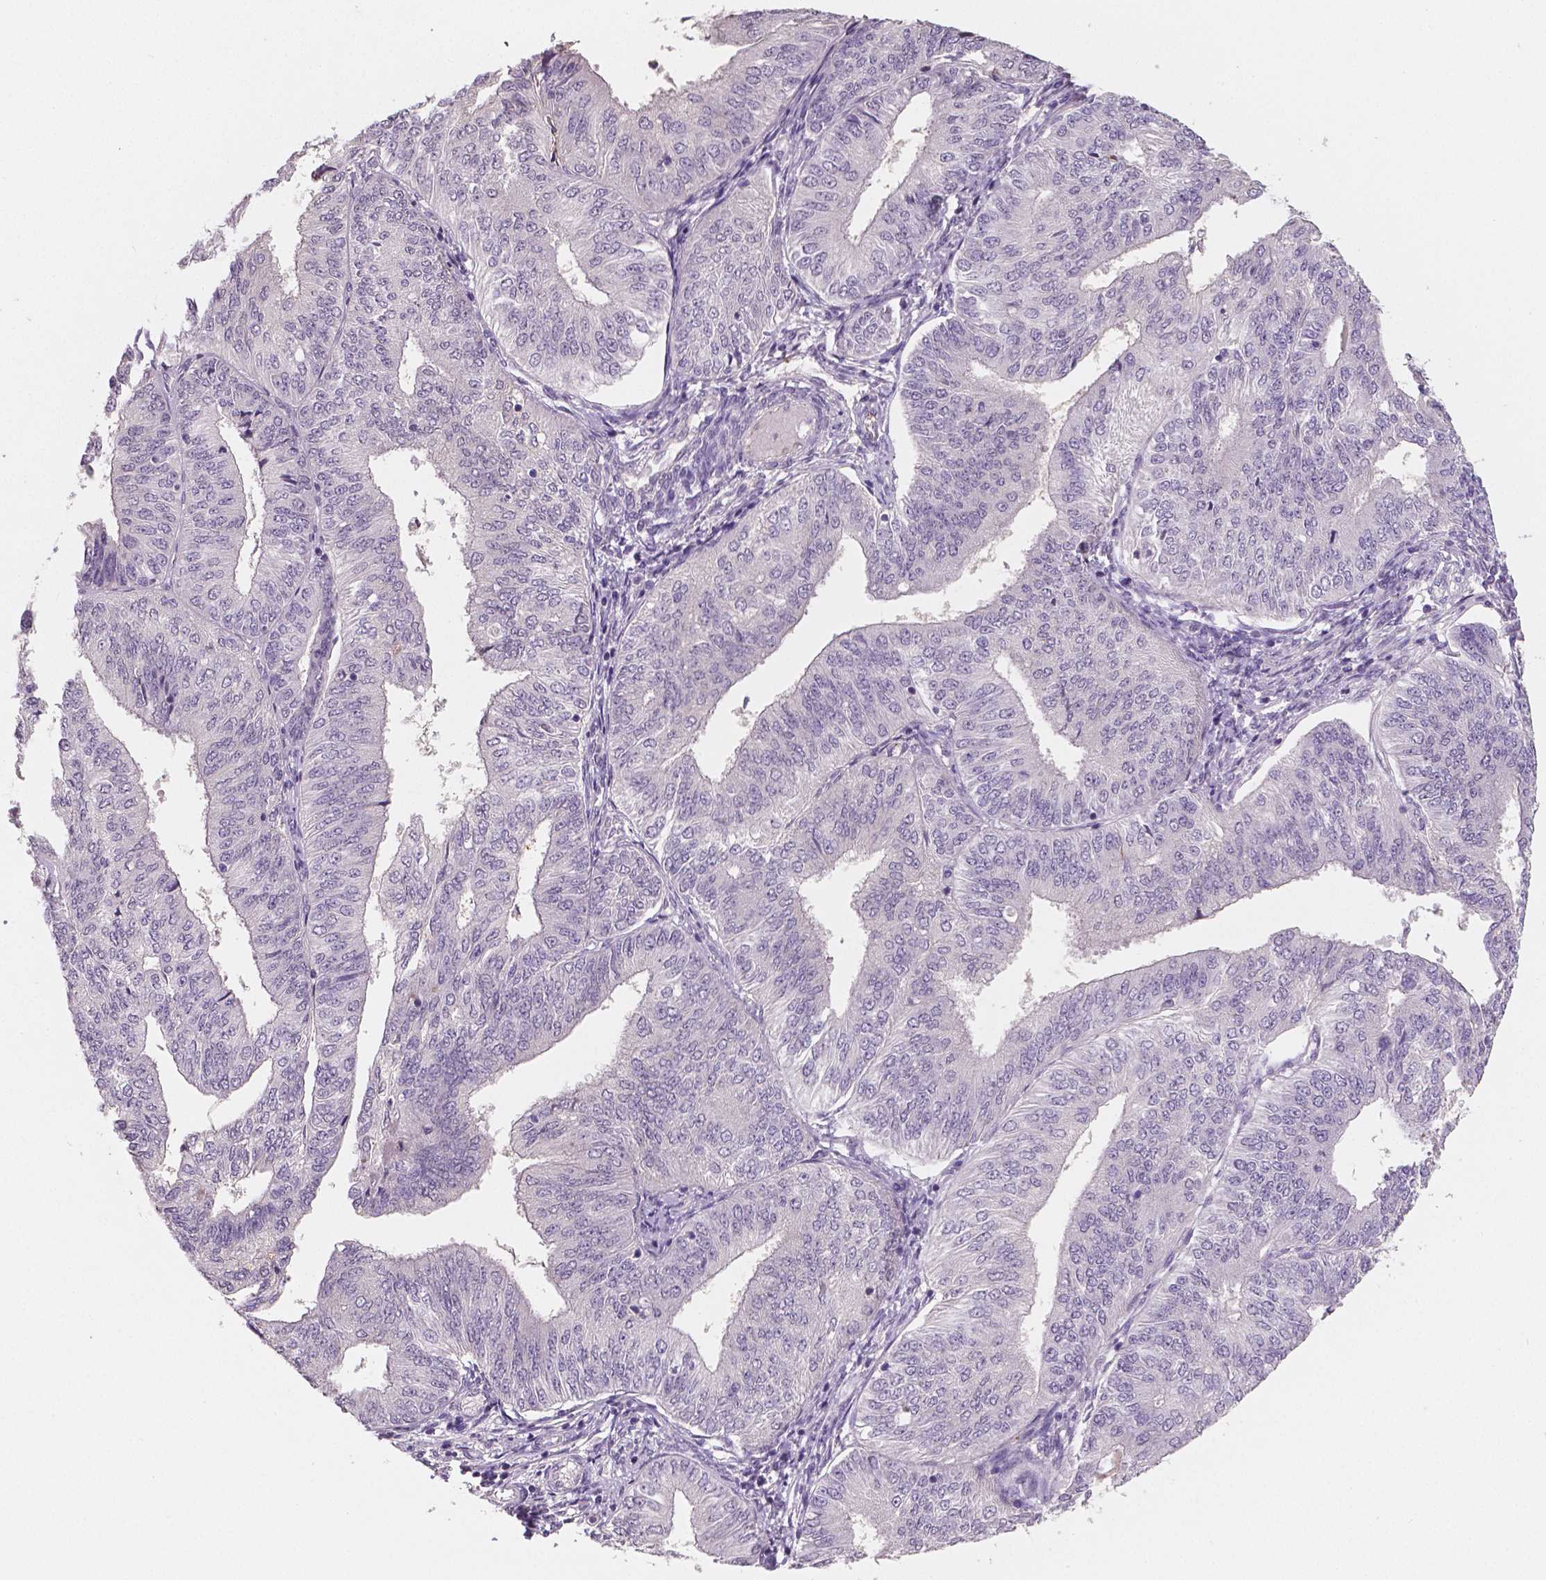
{"staining": {"intensity": "negative", "quantity": "none", "location": "none"}, "tissue": "endometrial cancer", "cell_type": "Tumor cells", "image_type": "cancer", "snomed": [{"axis": "morphology", "description": "Adenocarcinoma, NOS"}, {"axis": "topography", "description": "Endometrium"}], "caption": "Protein analysis of endometrial cancer (adenocarcinoma) displays no significant expression in tumor cells.", "gene": "APOA4", "patient": {"sex": "female", "age": 58}}